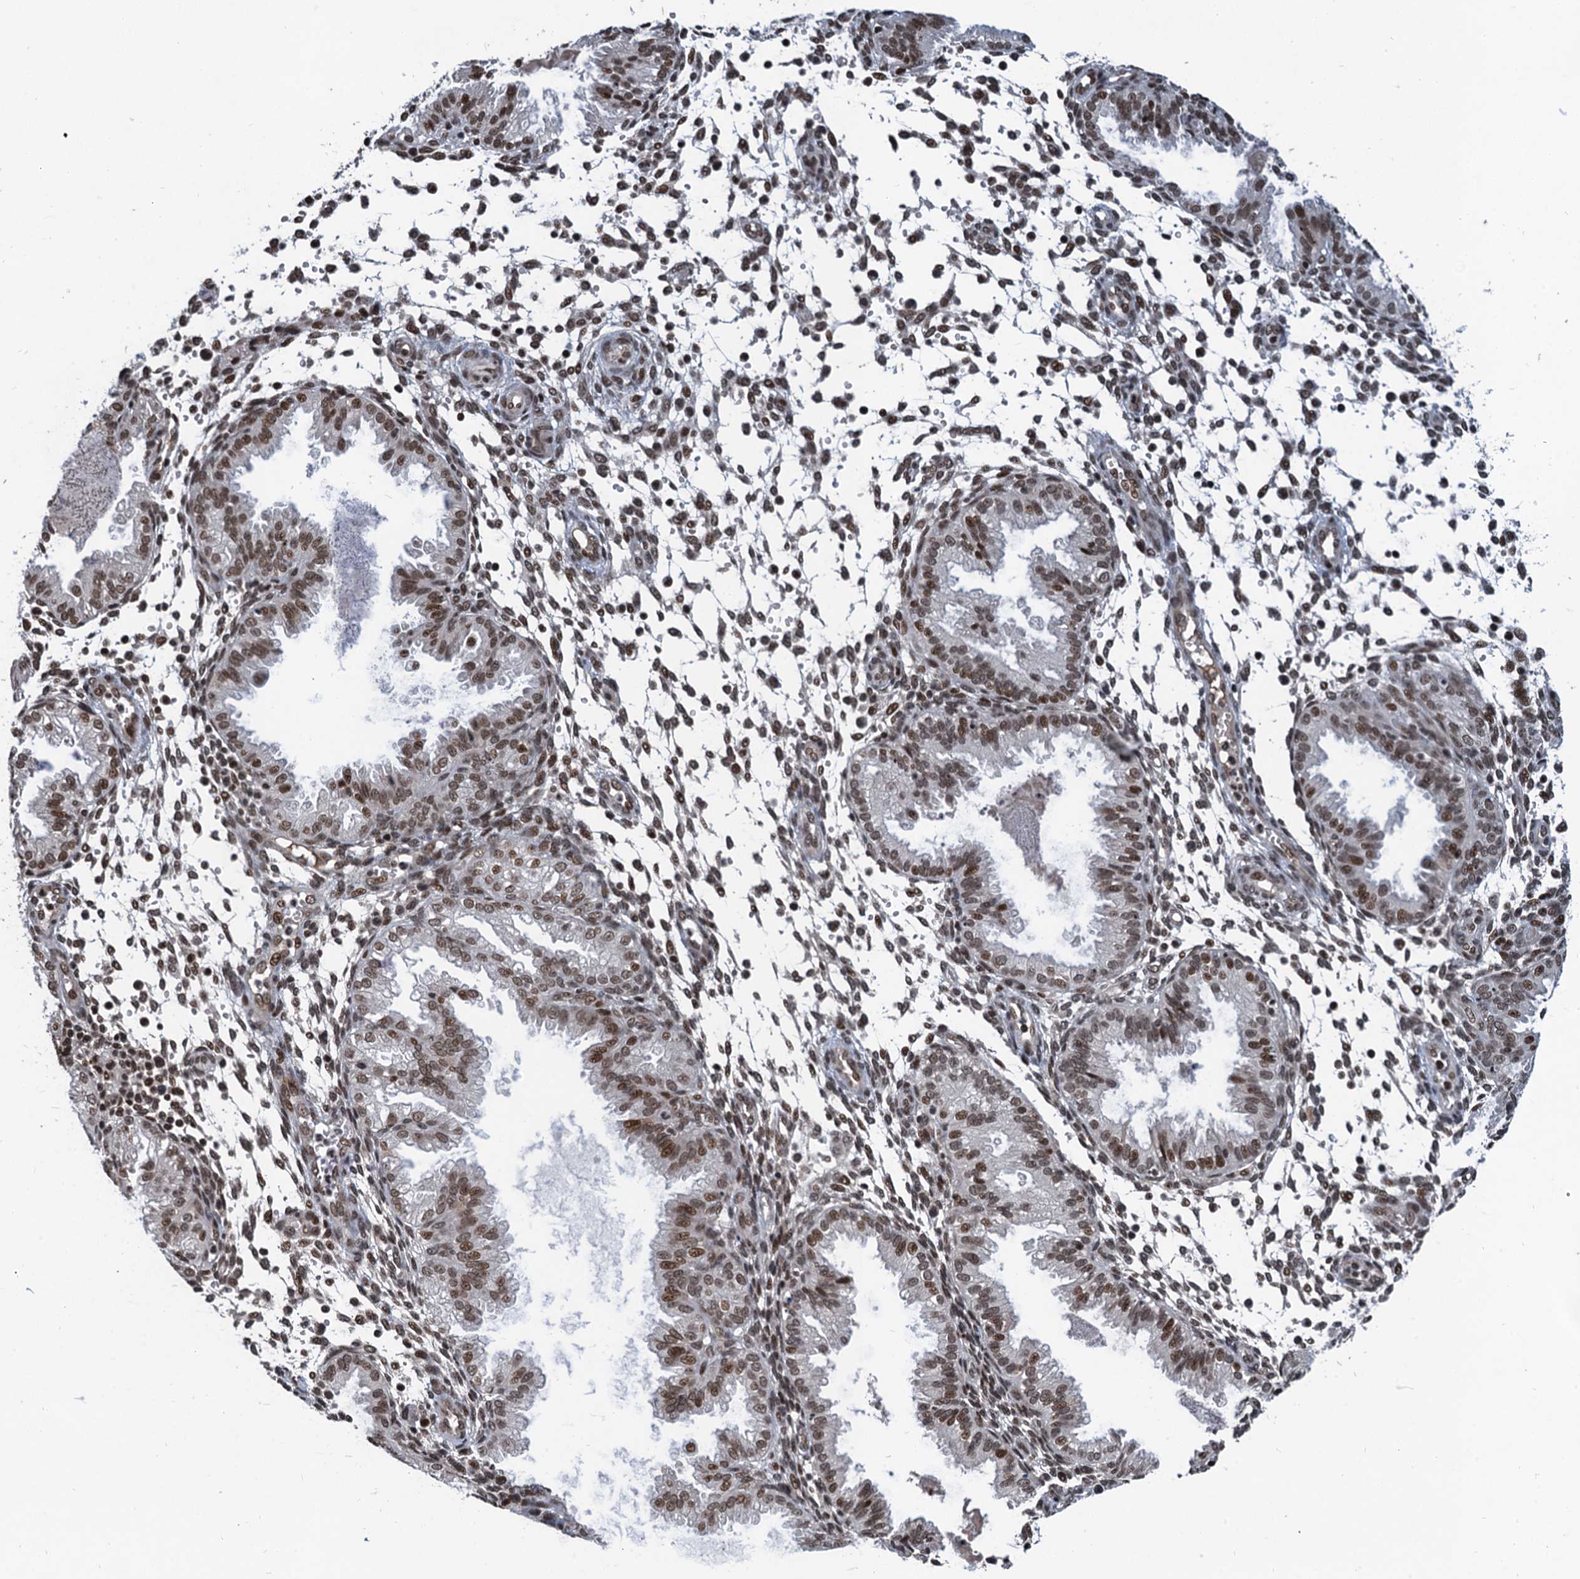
{"staining": {"intensity": "weak", "quantity": "<25%", "location": "nuclear"}, "tissue": "endometrium", "cell_type": "Cells in endometrial stroma", "image_type": "normal", "snomed": [{"axis": "morphology", "description": "Normal tissue, NOS"}, {"axis": "topography", "description": "Endometrium"}], "caption": "The histopathology image reveals no significant staining in cells in endometrial stroma of endometrium. (Stains: DAB IHC with hematoxylin counter stain, Microscopy: brightfield microscopy at high magnification).", "gene": "FAM217B", "patient": {"sex": "female", "age": 33}}